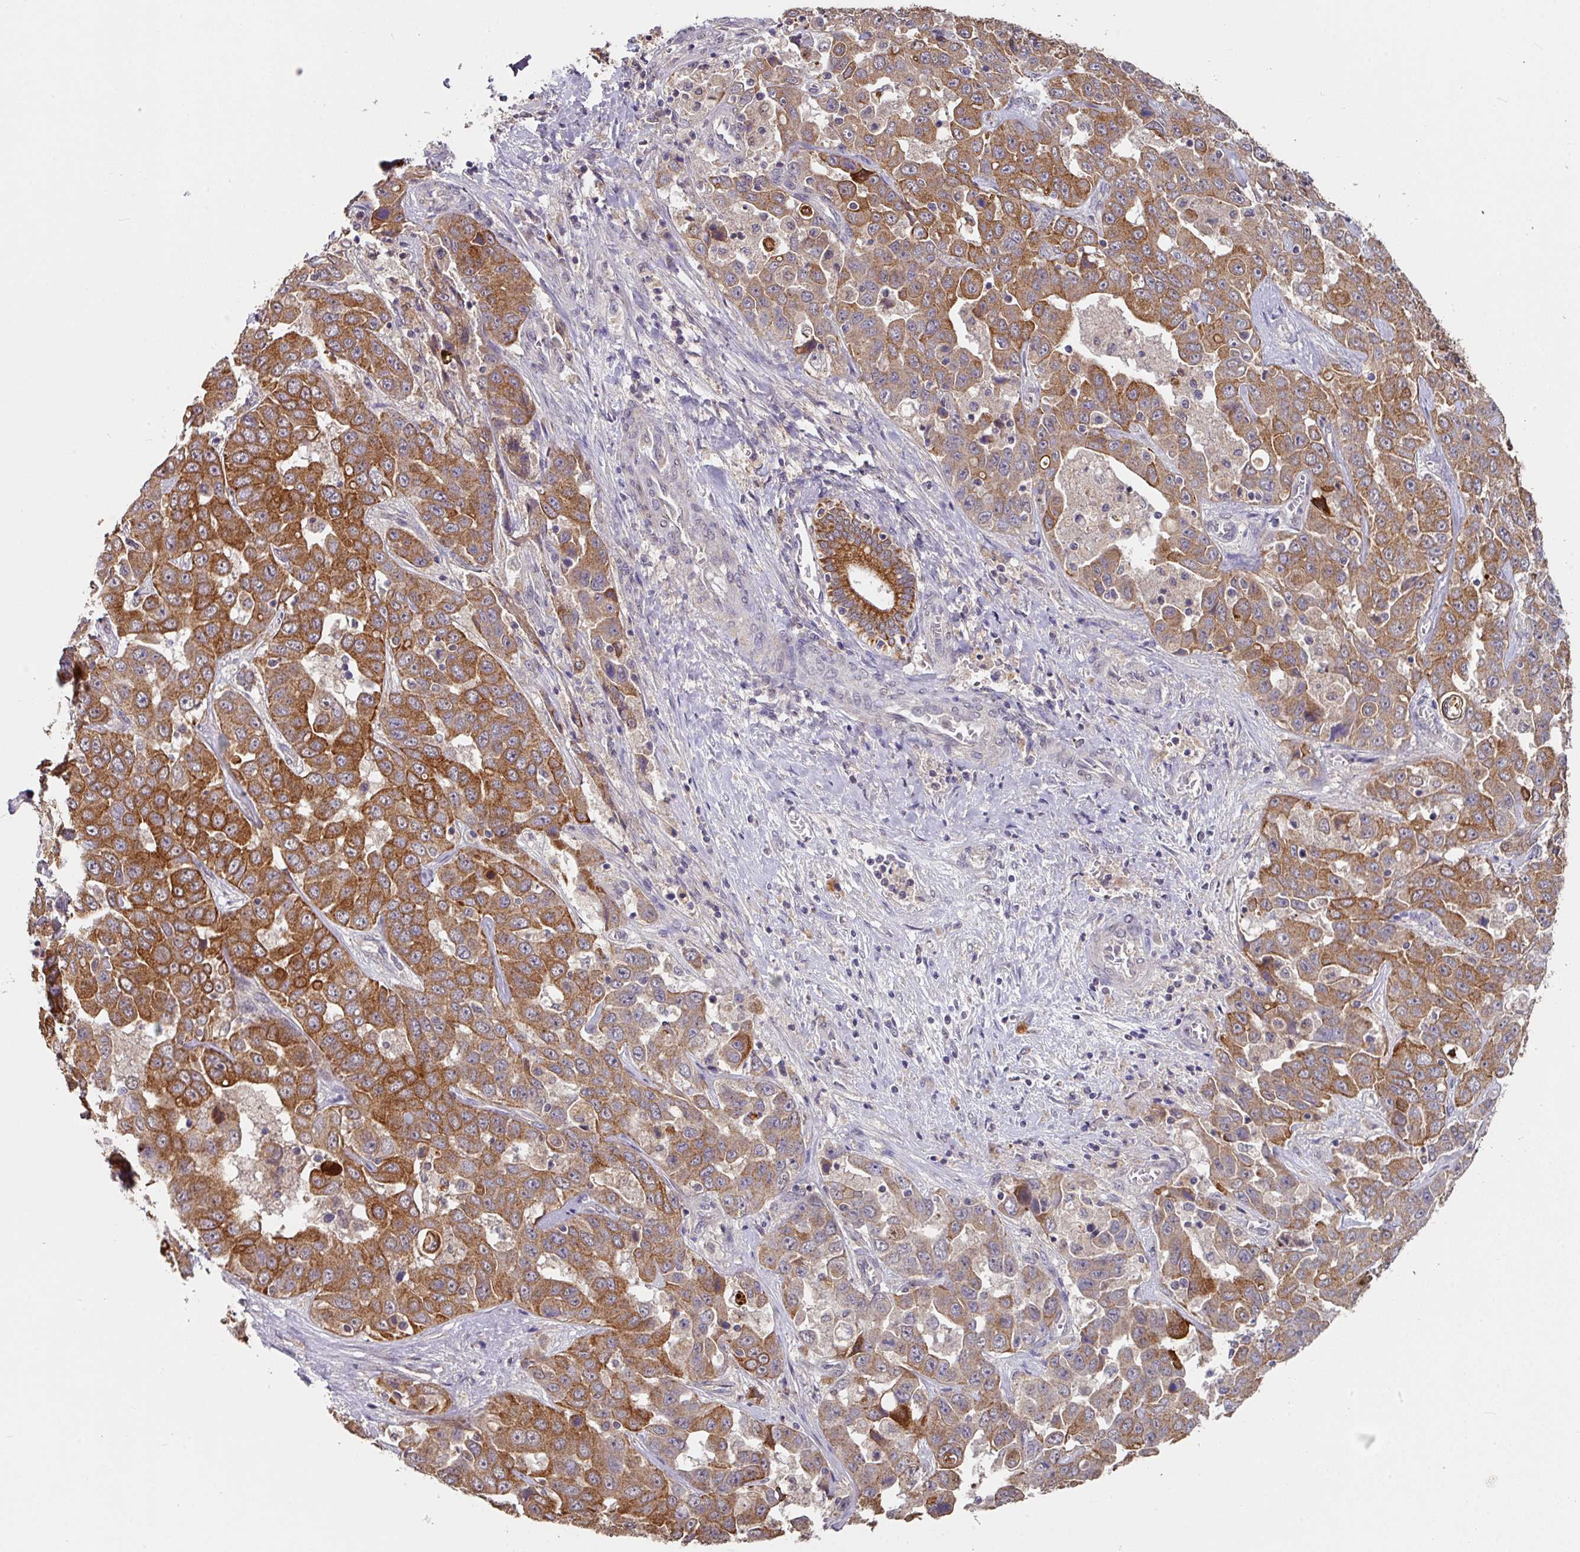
{"staining": {"intensity": "moderate", "quantity": ">75%", "location": "cytoplasmic/membranous"}, "tissue": "liver cancer", "cell_type": "Tumor cells", "image_type": "cancer", "snomed": [{"axis": "morphology", "description": "Cholangiocarcinoma"}, {"axis": "topography", "description": "Liver"}], "caption": "Brown immunohistochemical staining in liver cholangiocarcinoma displays moderate cytoplasmic/membranous positivity in approximately >75% of tumor cells. (Stains: DAB in brown, nuclei in blue, Microscopy: brightfield microscopy at high magnification).", "gene": "EXTL3", "patient": {"sex": "female", "age": 52}}